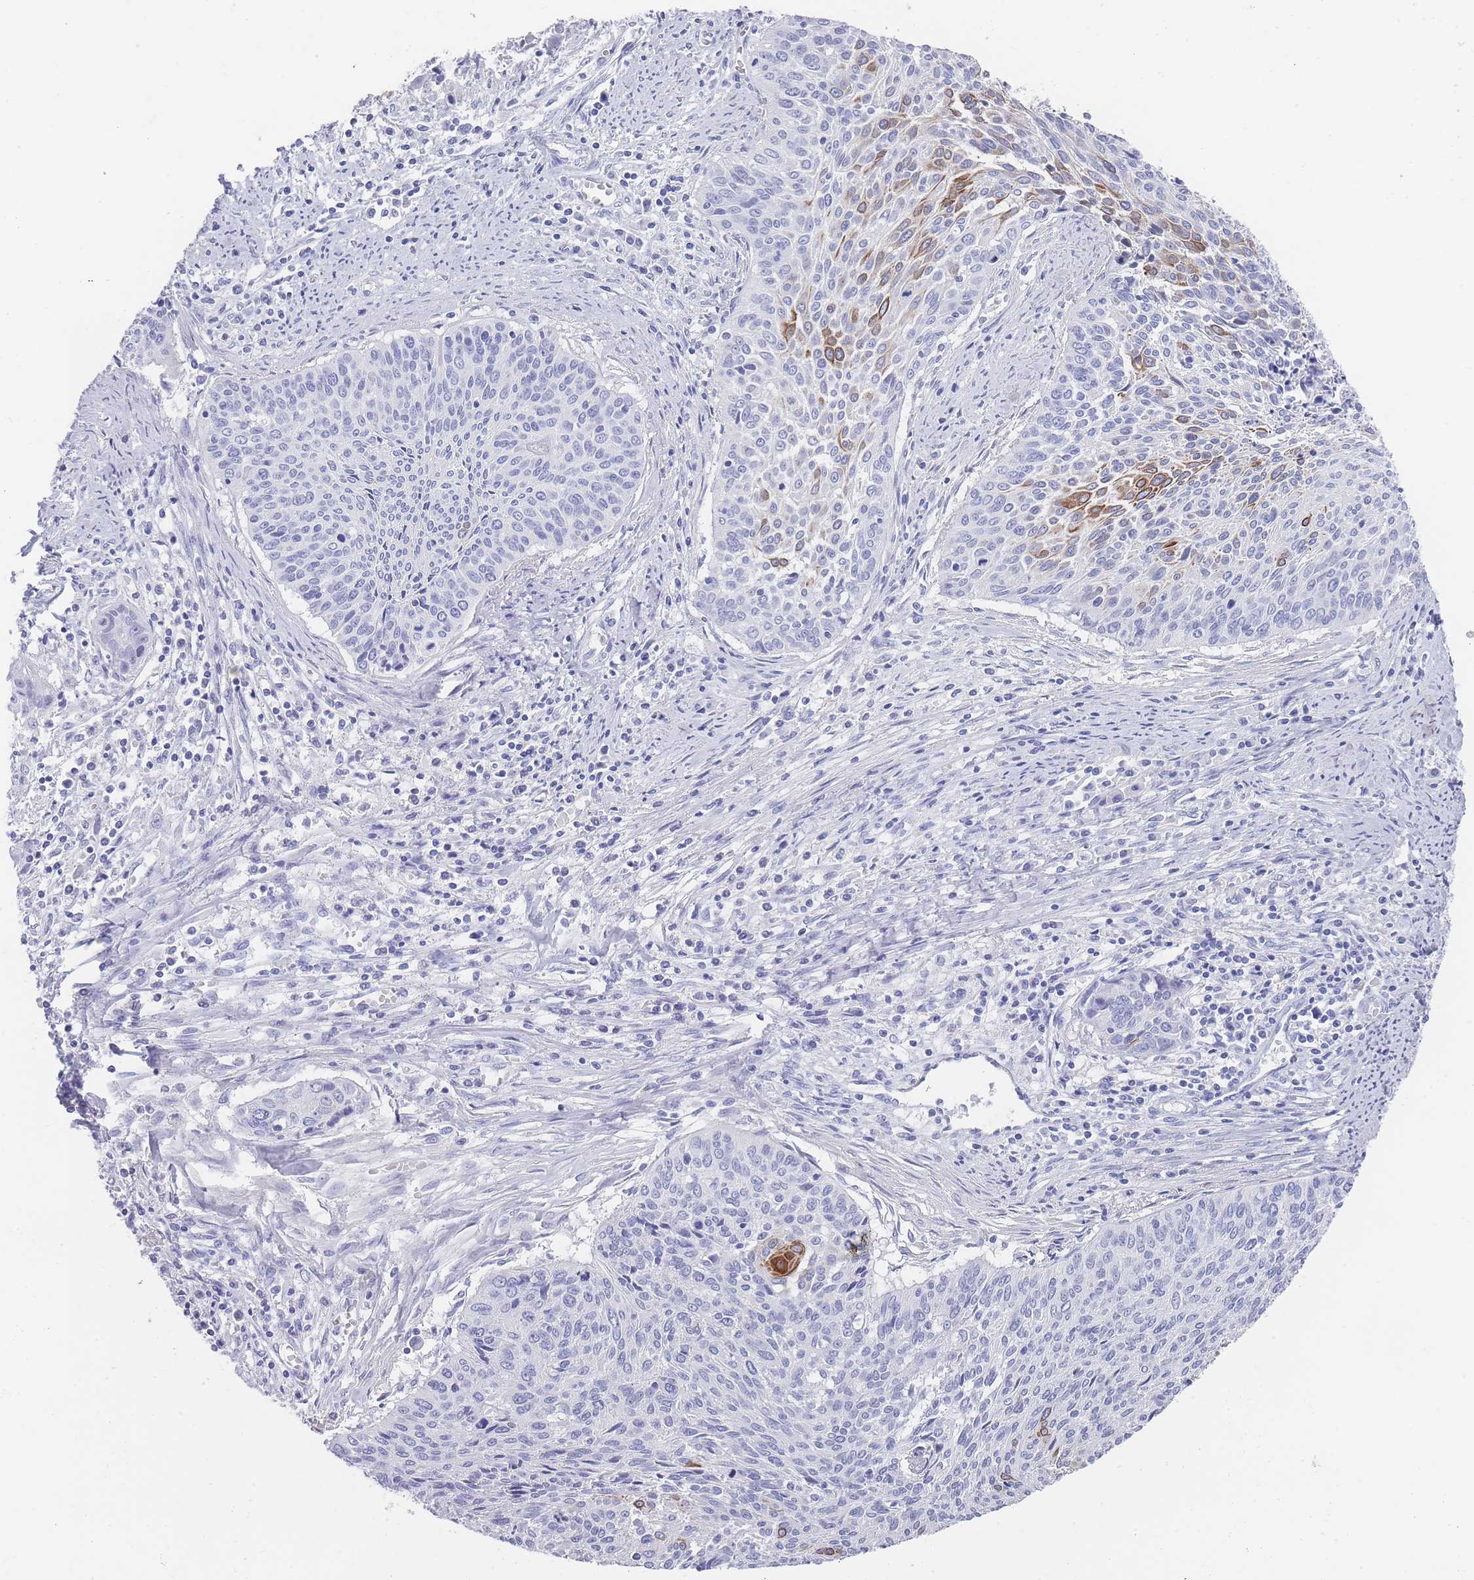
{"staining": {"intensity": "strong", "quantity": "<25%", "location": "cytoplasmic/membranous"}, "tissue": "cervical cancer", "cell_type": "Tumor cells", "image_type": "cancer", "snomed": [{"axis": "morphology", "description": "Squamous cell carcinoma, NOS"}, {"axis": "topography", "description": "Cervix"}], "caption": "This is an image of IHC staining of cervical cancer, which shows strong positivity in the cytoplasmic/membranous of tumor cells.", "gene": "RAB2B", "patient": {"sex": "female", "age": 55}}